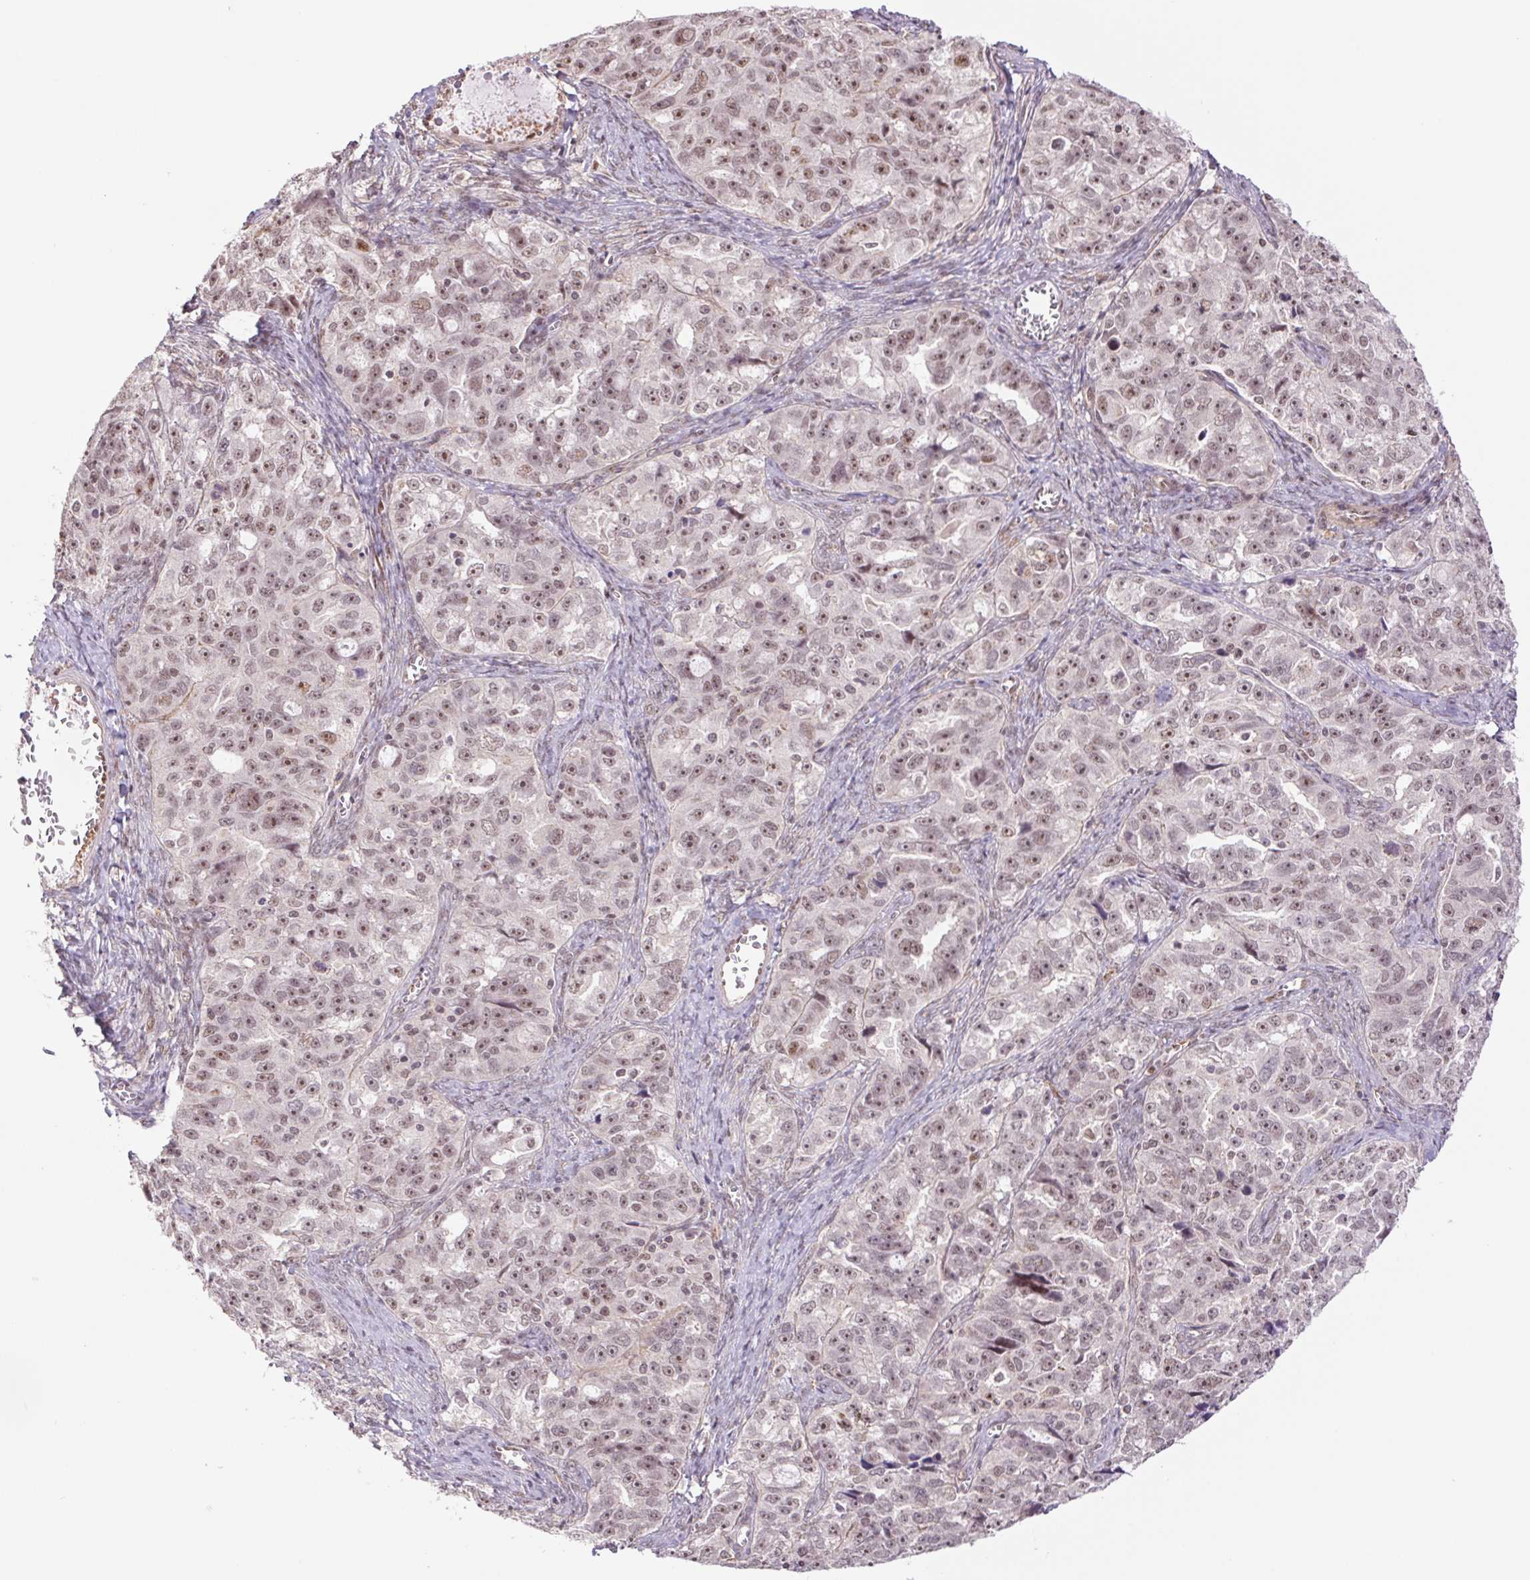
{"staining": {"intensity": "moderate", "quantity": ">75%", "location": "nuclear"}, "tissue": "ovarian cancer", "cell_type": "Tumor cells", "image_type": "cancer", "snomed": [{"axis": "morphology", "description": "Cystadenocarcinoma, serous, NOS"}, {"axis": "topography", "description": "Ovary"}], "caption": "Moderate nuclear positivity for a protein is appreciated in about >75% of tumor cells of serous cystadenocarcinoma (ovarian) using immunohistochemistry (IHC).", "gene": "CWC25", "patient": {"sex": "female", "age": 51}}